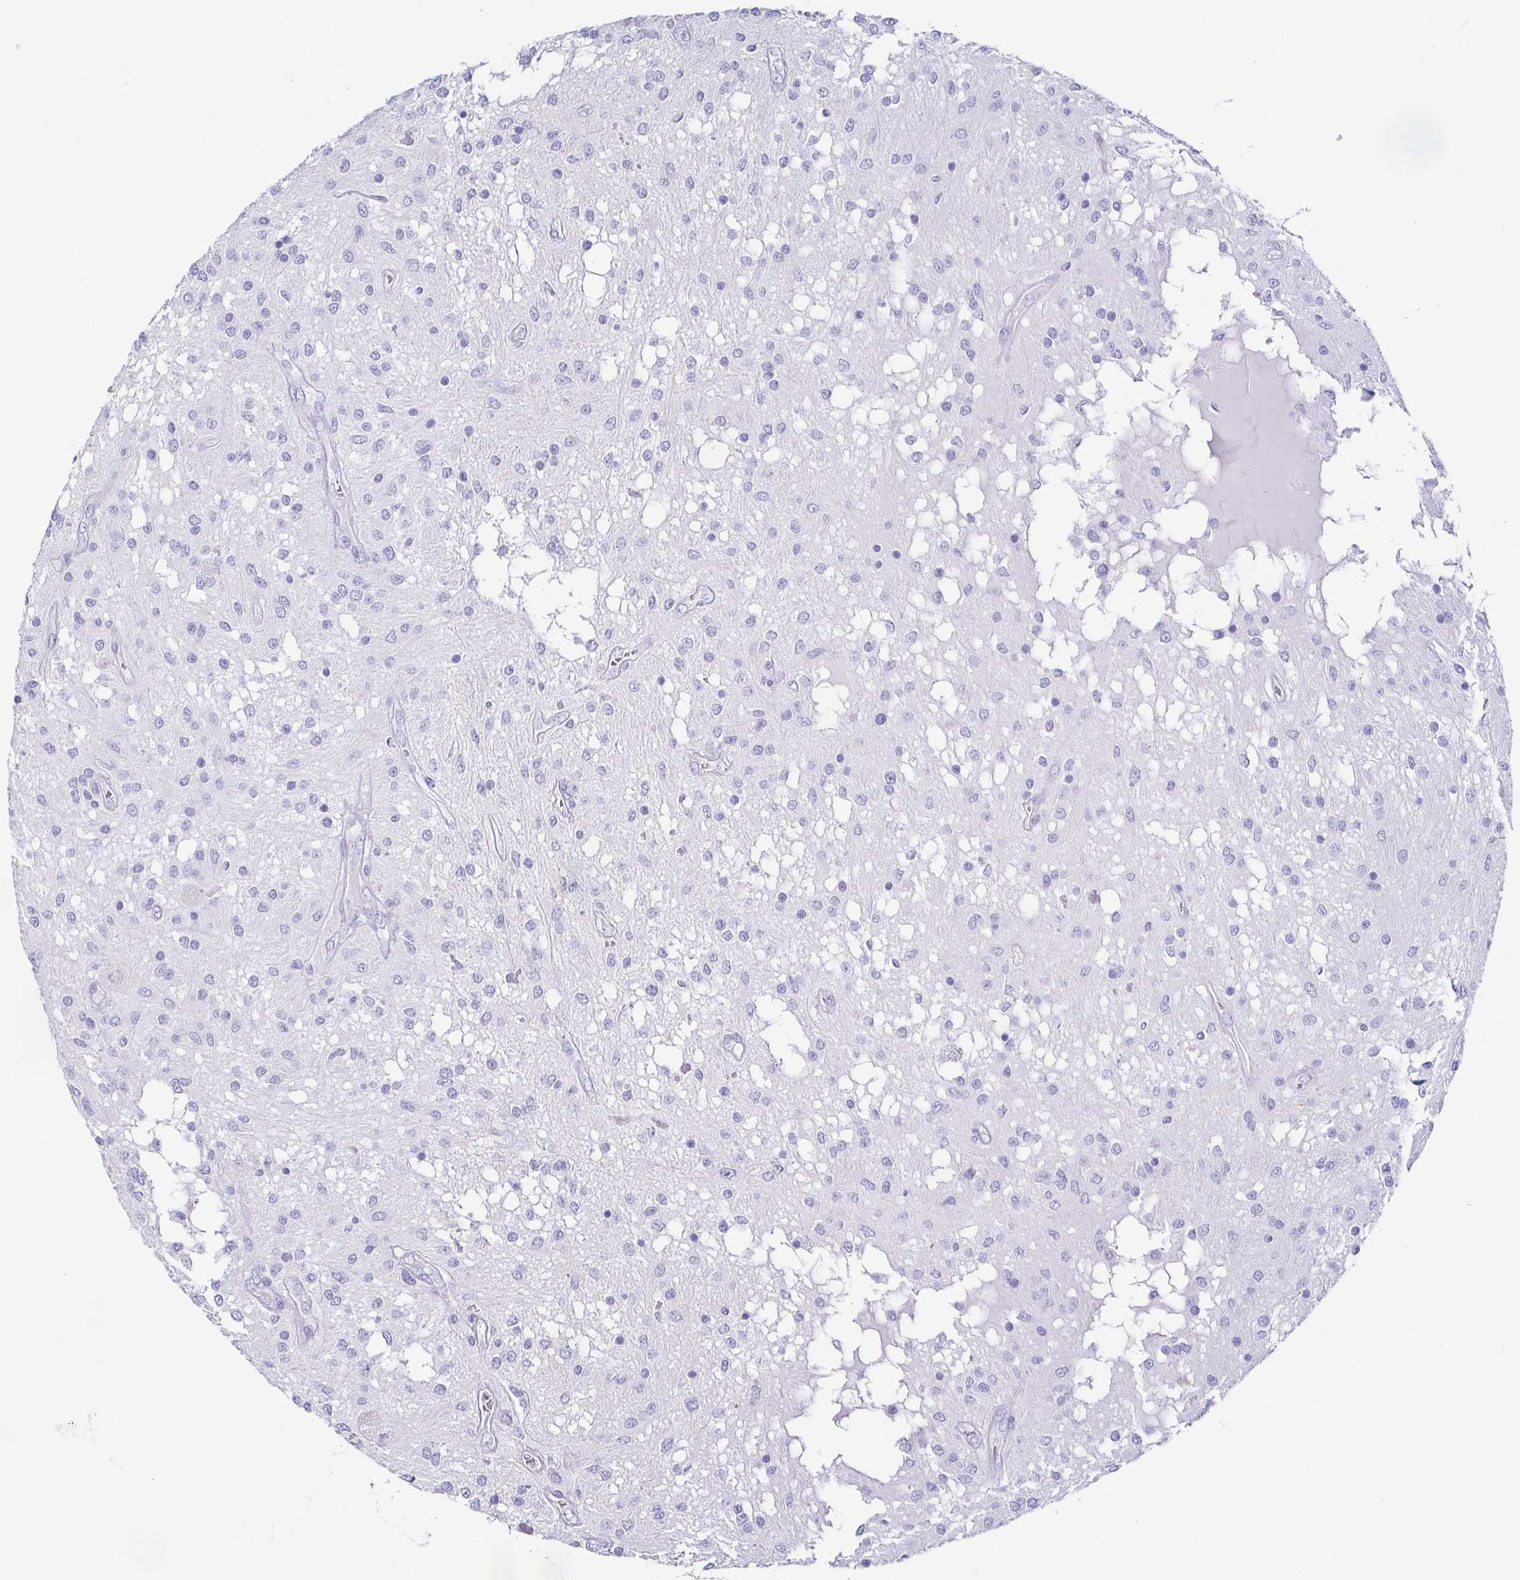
{"staining": {"intensity": "negative", "quantity": "none", "location": "none"}, "tissue": "glioma", "cell_type": "Tumor cells", "image_type": "cancer", "snomed": [{"axis": "morphology", "description": "Glioma, malignant, Low grade"}, {"axis": "topography", "description": "Cerebellum"}], "caption": "Glioma stained for a protein using IHC shows no positivity tumor cells.", "gene": "CD164L2", "patient": {"sex": "female", "age": 14}}